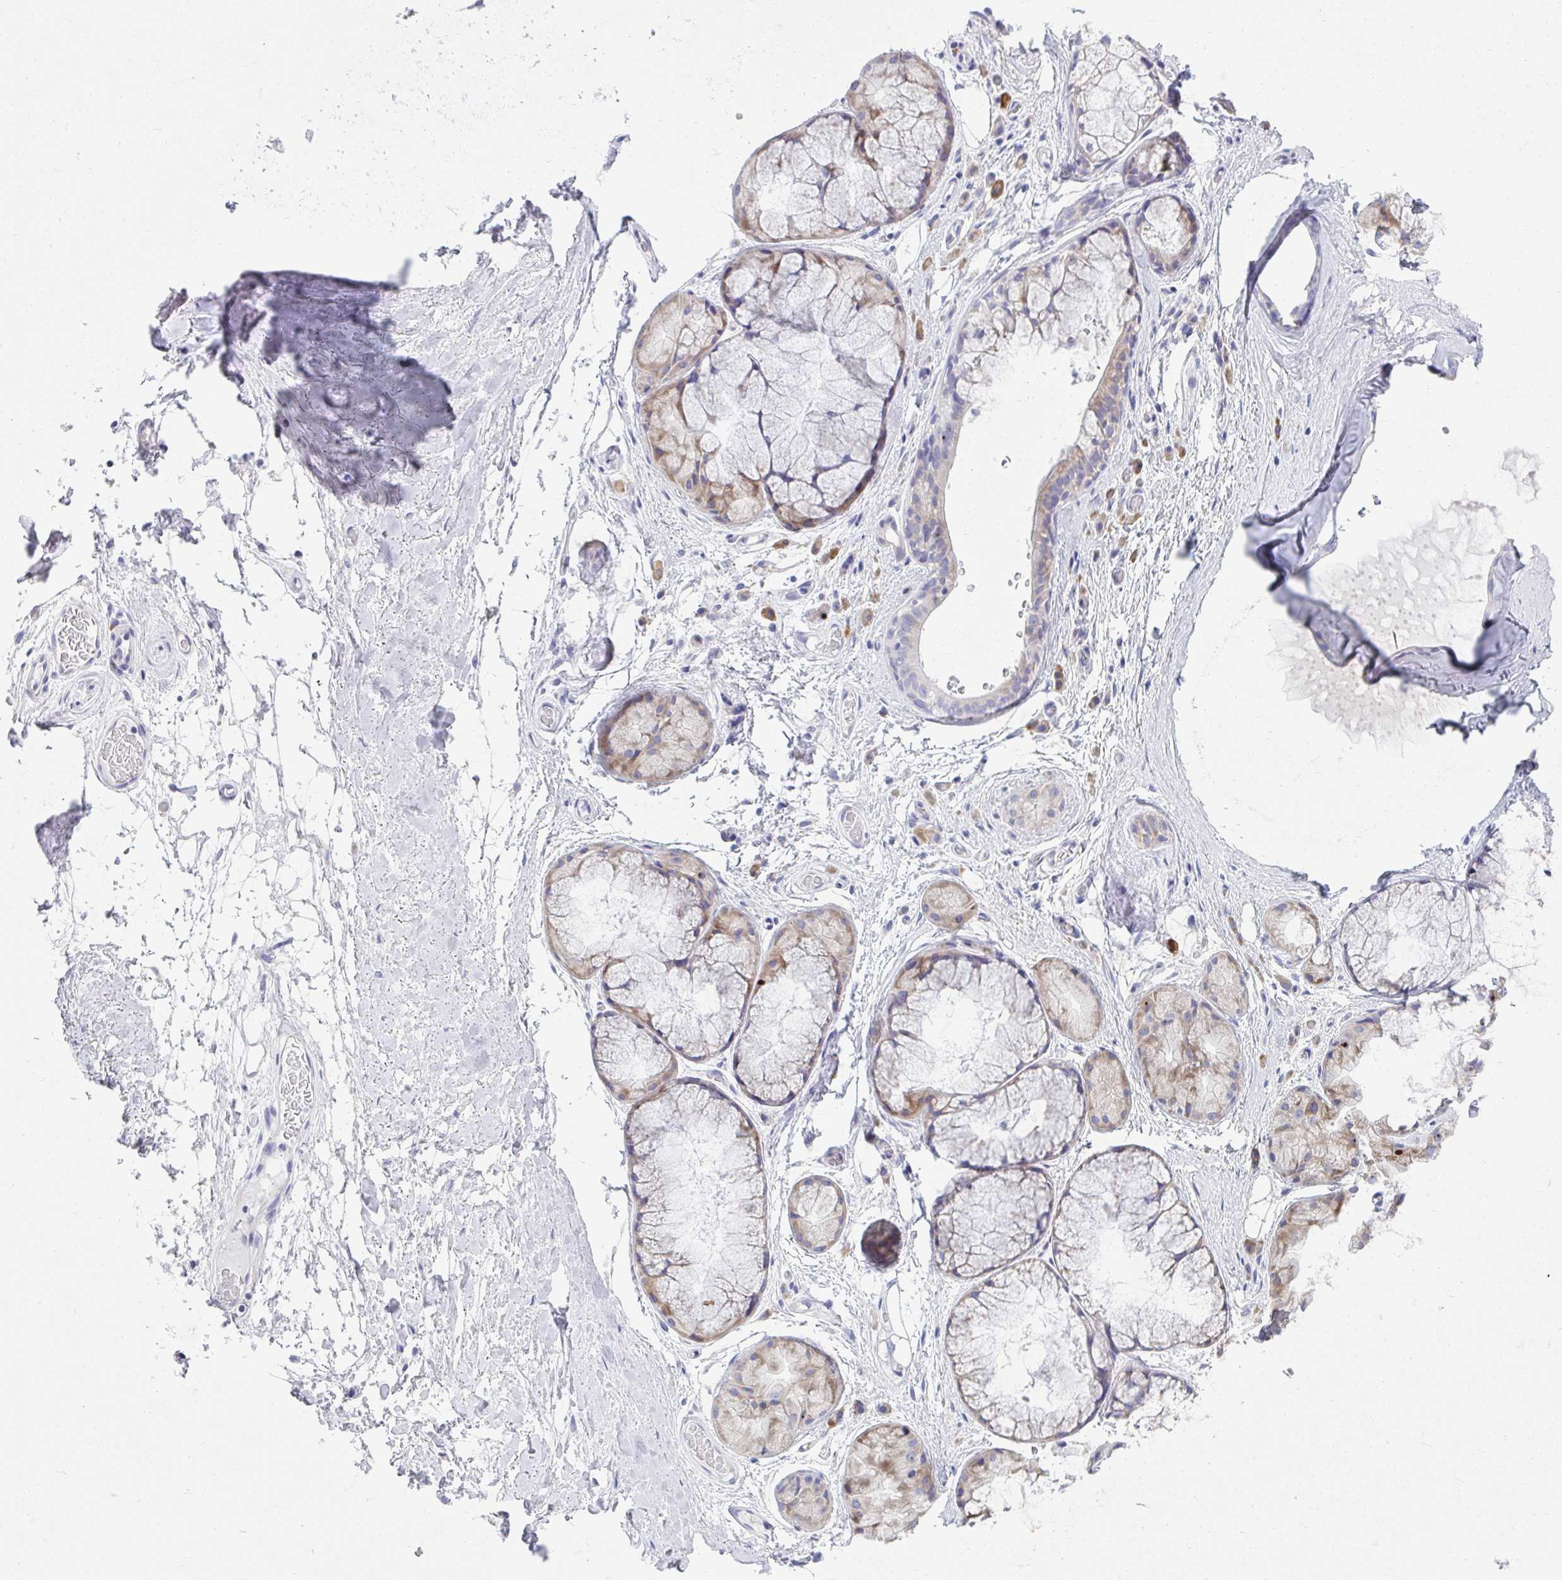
{"staining": {"intensity": "negative", "quantity": "none", "location": "none"}, "tissue": "adipose tissue", "cell_type": "Adipocytes", "image_type": "normal", "snomed": [{"axis": "morphology", "description": "Normal tissue, NOS"}, {"axis": "topography", "description": "Lymph node"}, {"axis": "topography", "description": "Cartilage tissue"}, {"axis": "topography", "description": "Nasopharynx"}], "caption": "Immunohistochemistry photomicrograph of normal adipose tissue stained for a protein (brown), which exhibits no expression in adipocytes.", "gene": "FASLG", "patient": {"sex": "male", "age": 63}}